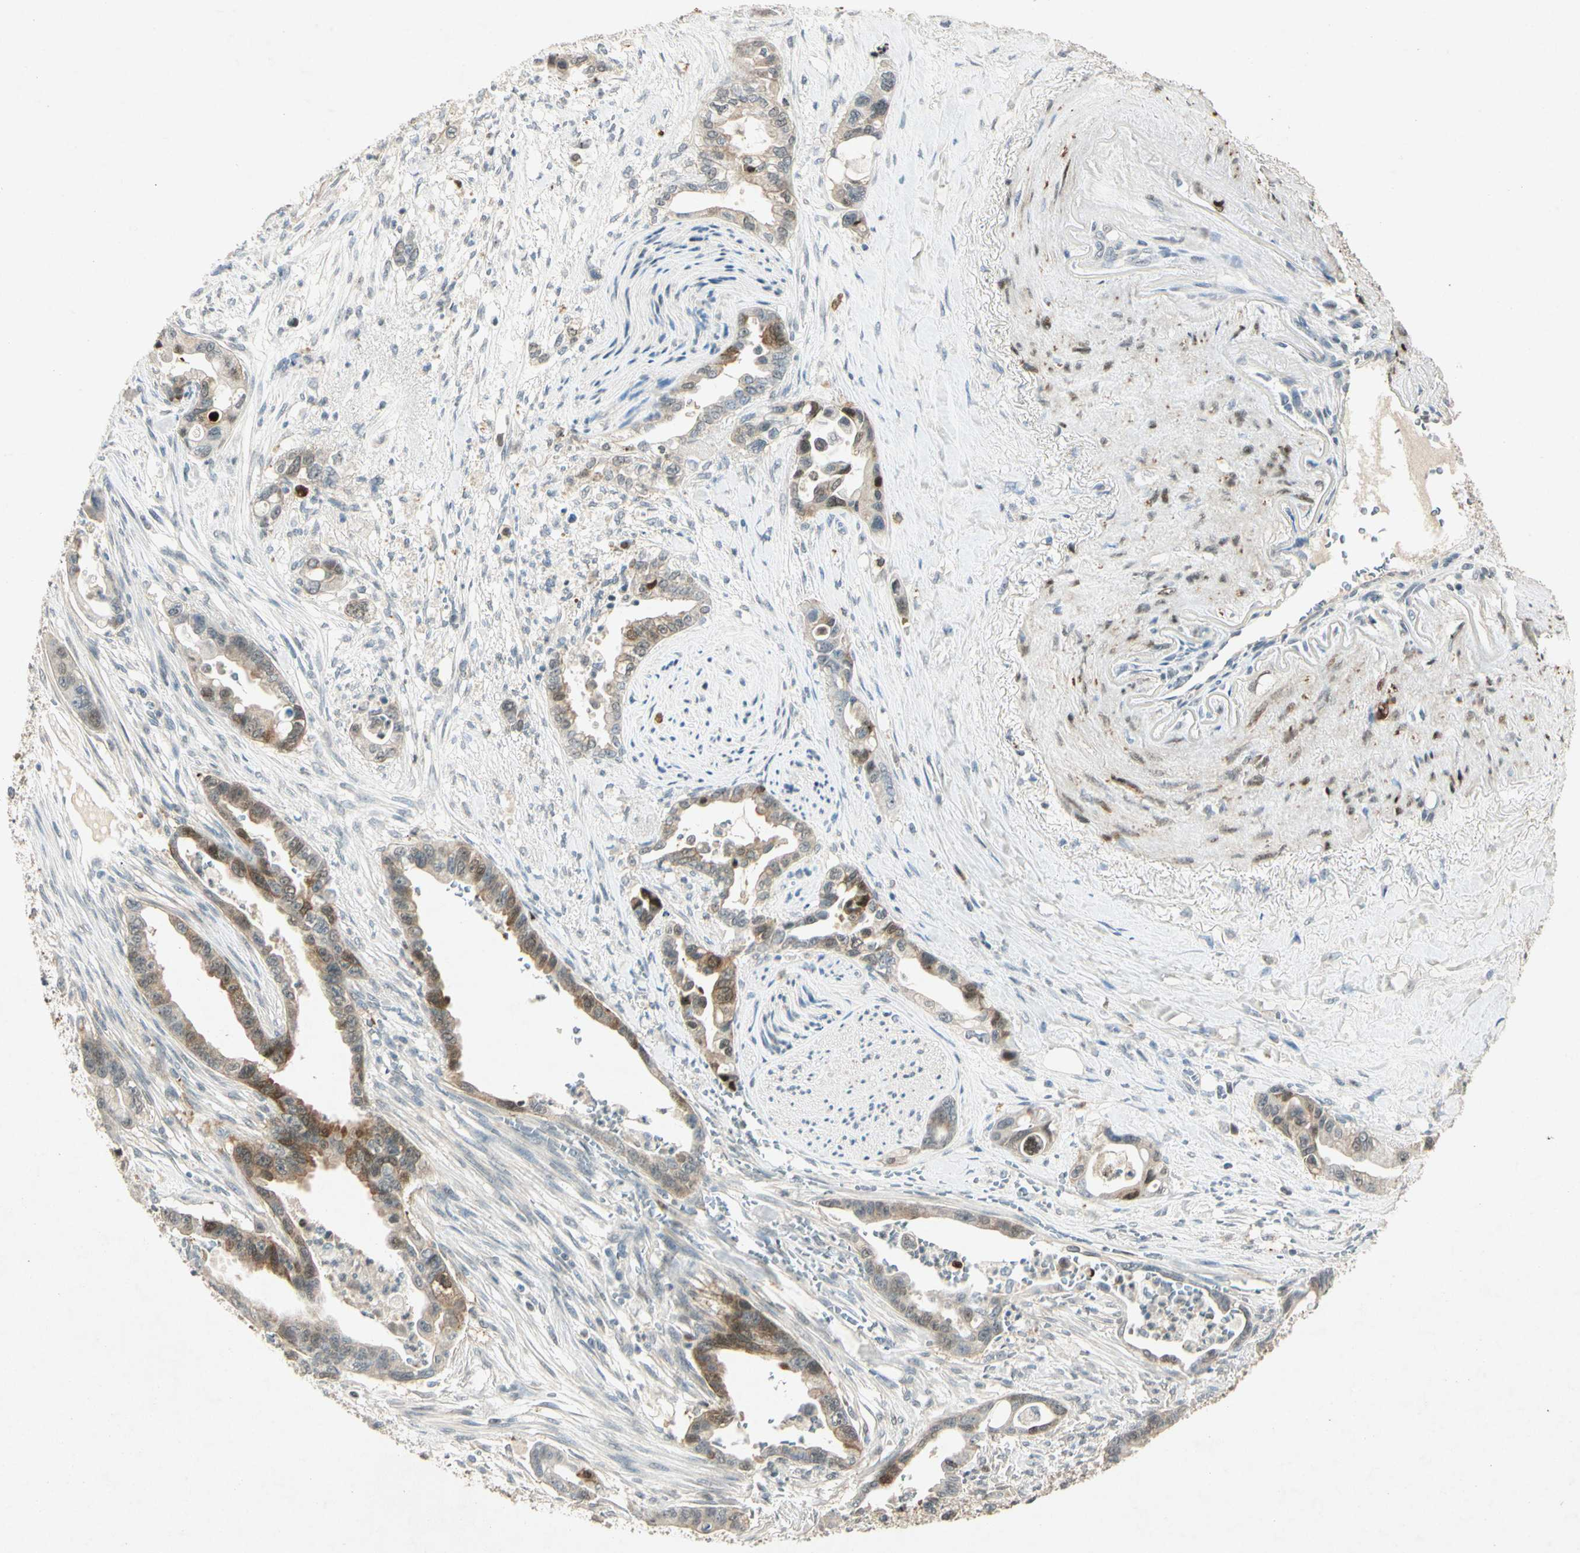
{"staining": {"intensity": "moderate", "quantity": "25%-75%", "location": "cytoplasmic/membranous,nuclear"}, "tissue": "pancreatic cancer", "cell_type": "Tumor cells", "image_type": "cancer", "snomed": [{"axis": "morphology", "description": "Adenocarcinoma, NOS"}, {"axis": "topography", "description": "Pancreas"}], "caption": "A brown stain shows moderate cytoplasmic/membranous and nuclear expression of a protein in human pancreatic cancer tumor cells.", "gene": "HSPA1B", "patient": {"sex": "male", "age": 70}}